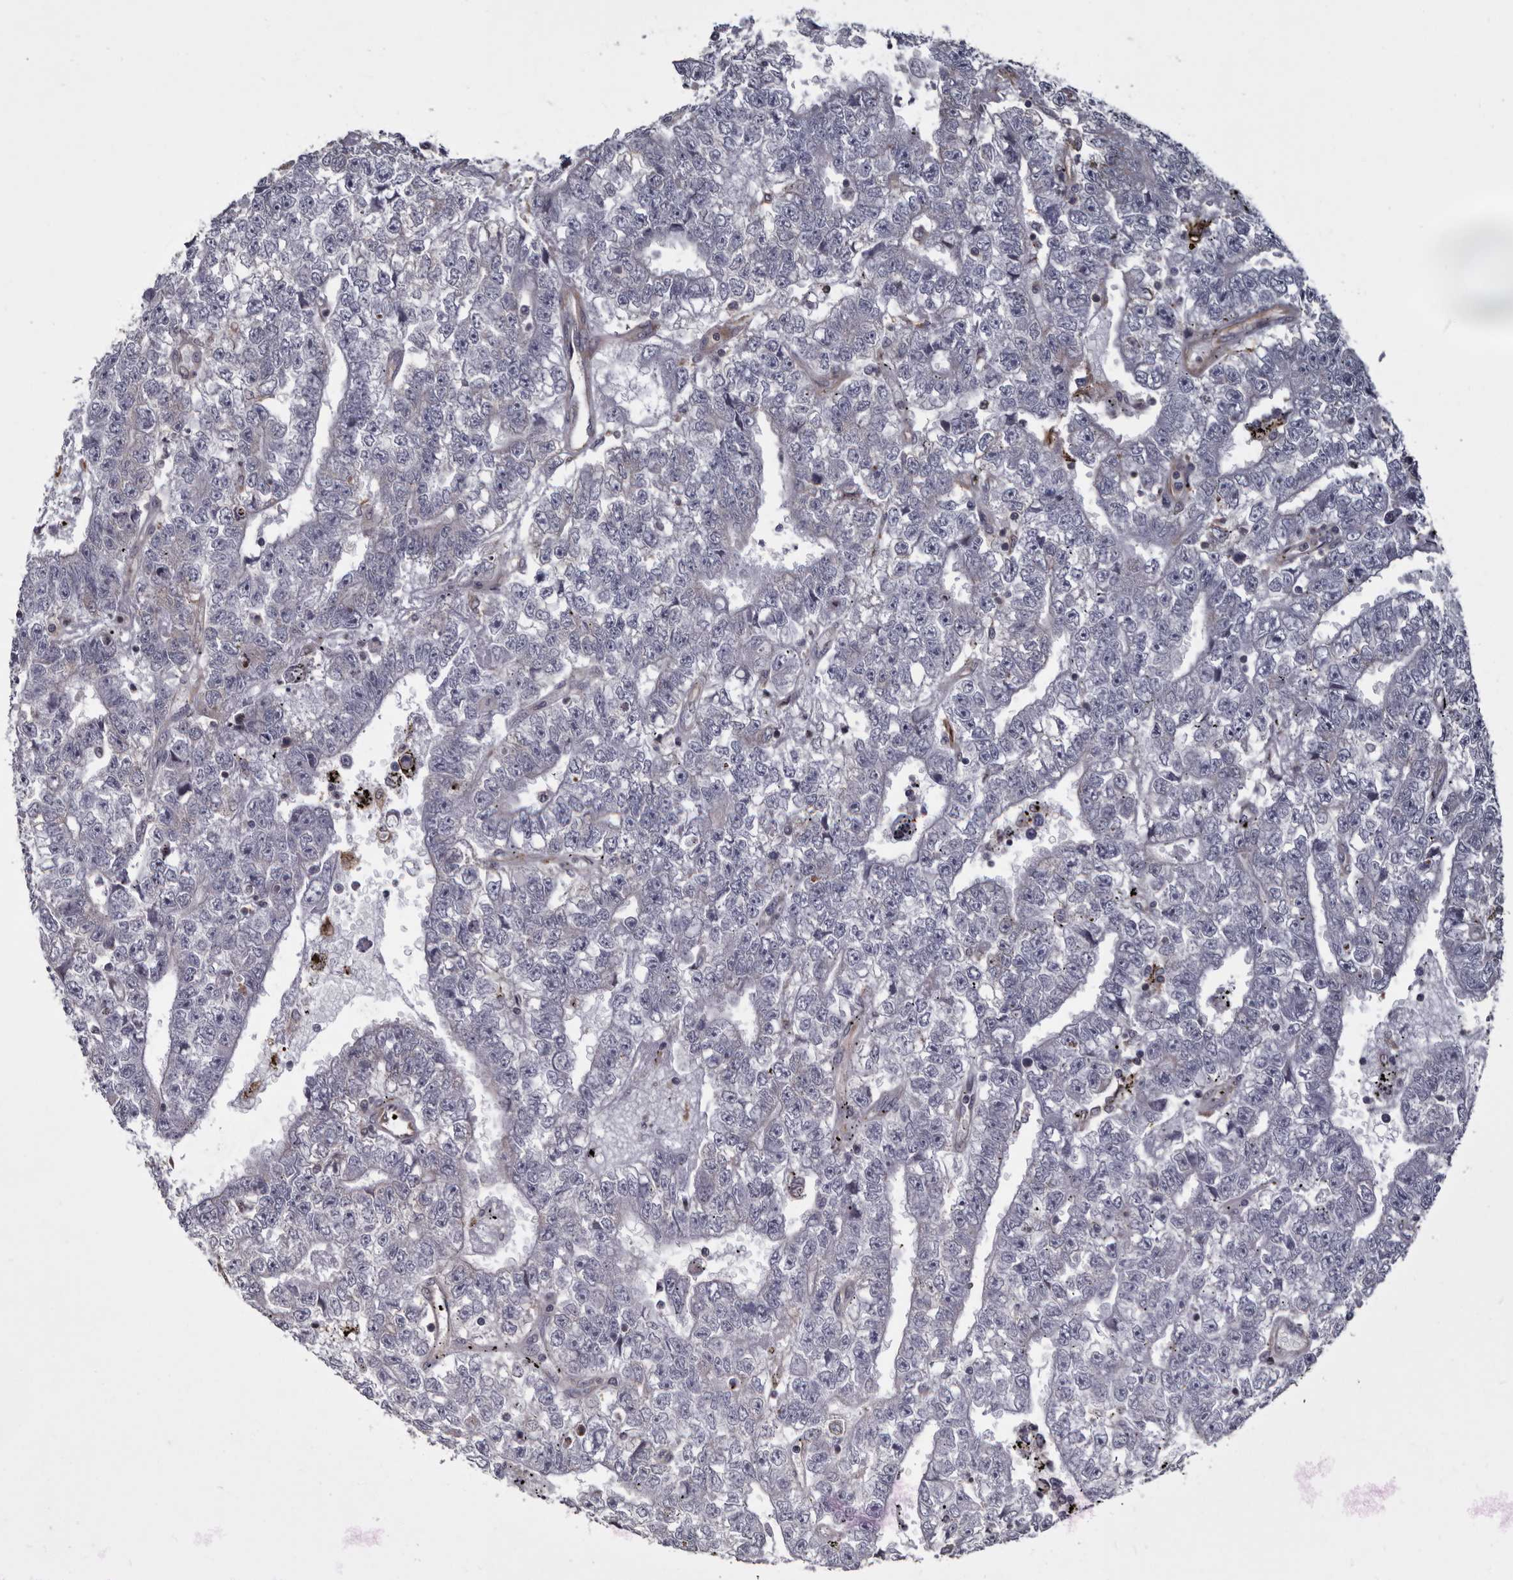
{"staining": {"intensity": "negative", "quantity": "none", "location": "none"}, "tissue": "testis cancer", "cell_type": "Tumor cells", "image_type": "cancer", "snomed": [{"axis": "morphology", "description": "Carcinoma, Embryonal, NOS"}, {"axis": "topography", "description": "Testis"}], "caption": "Testis embryonal carcinoma stained for a protein using immunohistochemistry shows no positivity tumor cells.", "gene": "FGFR4", "patient": {"sex": "male", "age": 25}}